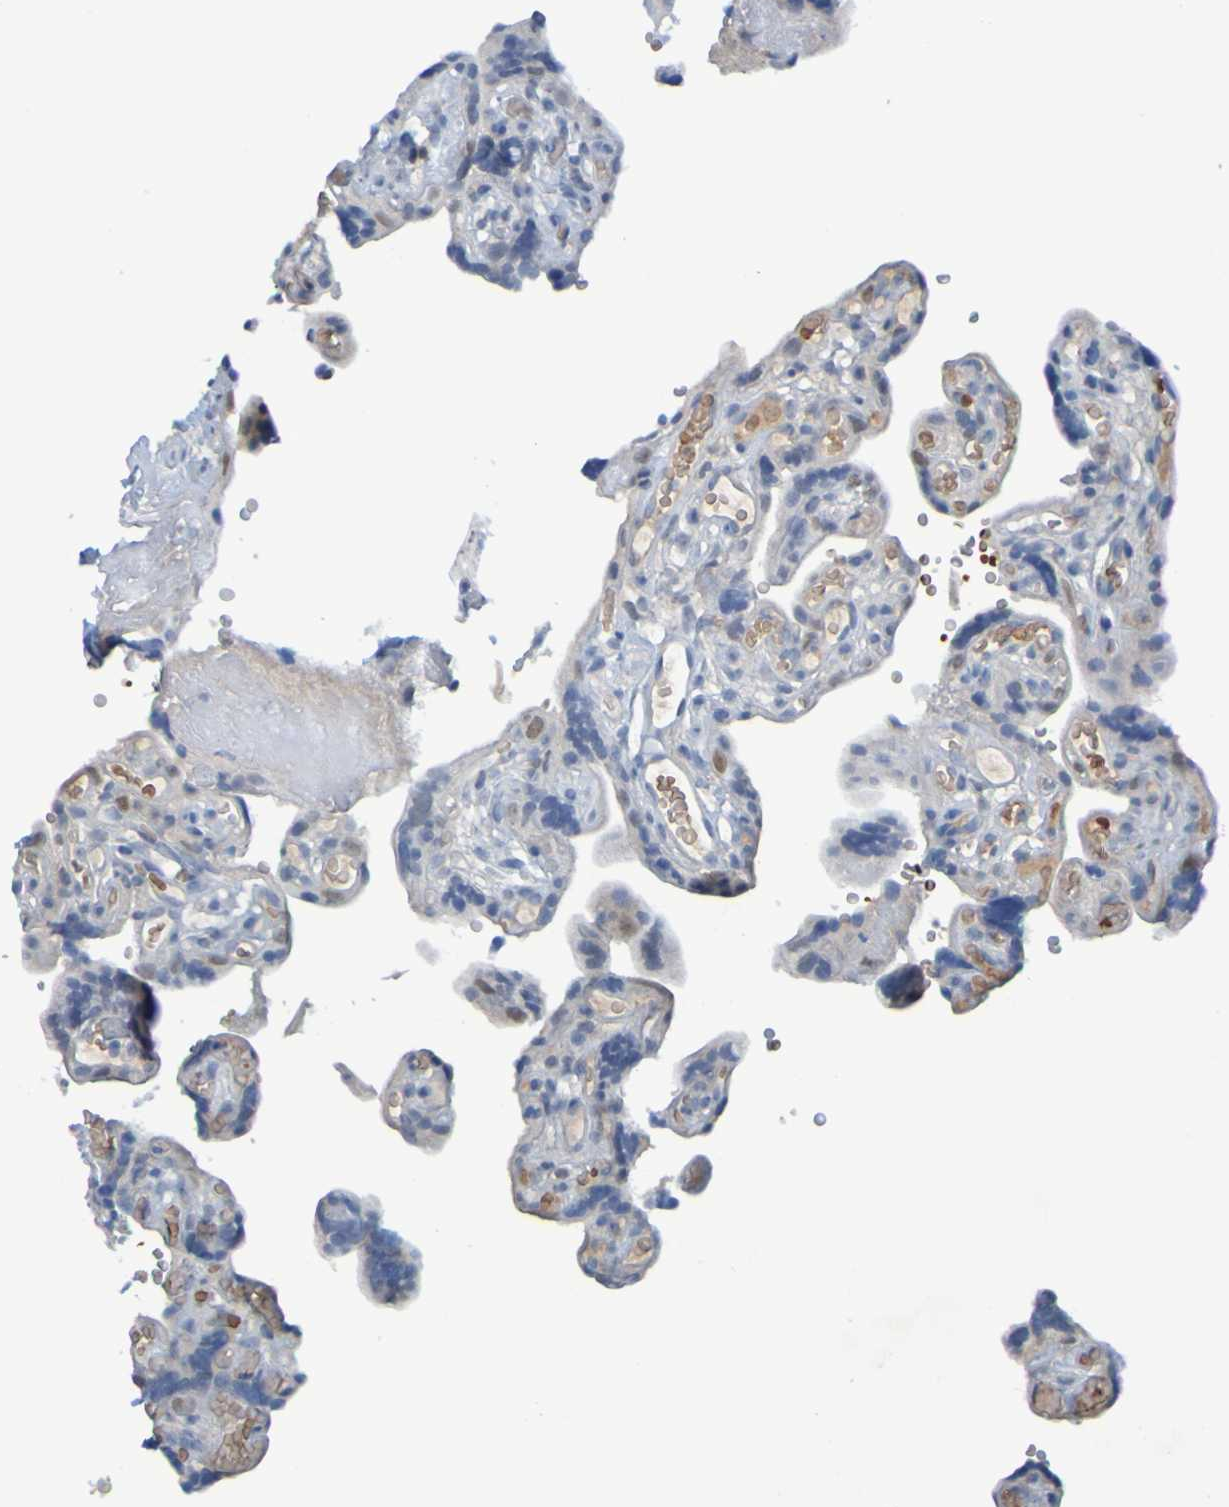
{"staining": {"intensity": "weak", "quantity": "<25%", "location": "nuclear"}, "tissue": "placenta", "cell_type": "Trophoblastic cells", "image_type": "normal", "snomed": [{"axis": "morphology", "description": "Normal tissue, NOS"}, {"axis": "topography", "description": "Placenta"}], "caption": "The micrograph displays no significant expression in trophoblastic cells of placenta. (DAB (3,3'-diaminobenzidine) immunohistochemistry with hematoxylin counter stain).", "gene": "USP36", "patient": {"sex": "female", "age": 30}}